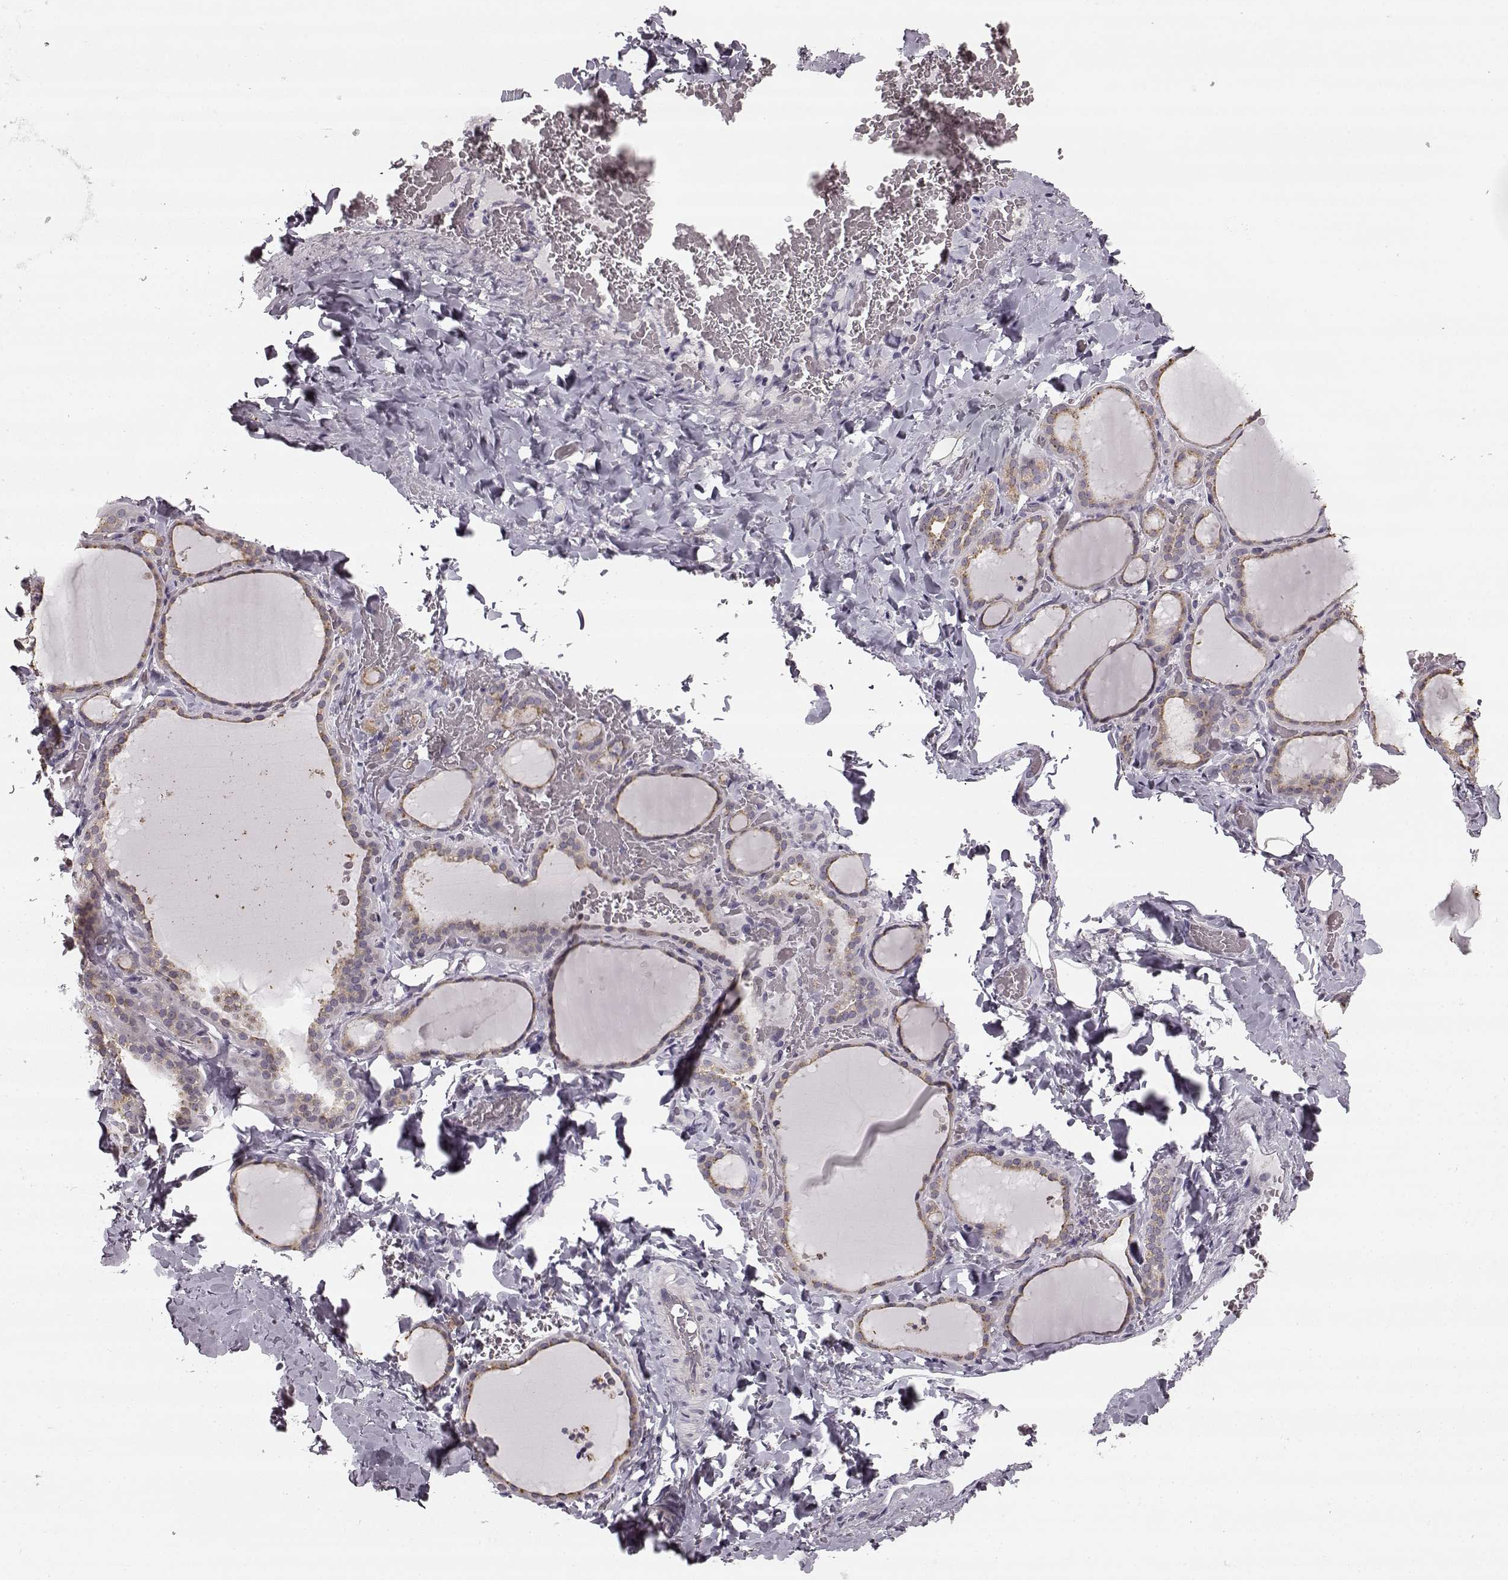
{"staining": {"intensity": "weak", "quantity": ">75%", "location": "cytoplasmic/membranous"}, "tissue": "thyroid gland", "cell_type": "Glandular cells", "image_type": "normal", "snomed": [{"axis": "morphology", "description": "Normal tissue, NOS"}, {"axis": "topography", "description": "Thyroid gland"}], "caption": "DAB immunohistochemical staining of benign thyroid gland displays weak cytoplasmic/membranous protein expression in about >75% of glandular cells. (Stains: DAB in brown, nuclei in blue, Microscopy: brightfield microscopy at high magnification).", "gene": "HMMR", "patient": {"sex": "female", "age": 22}}